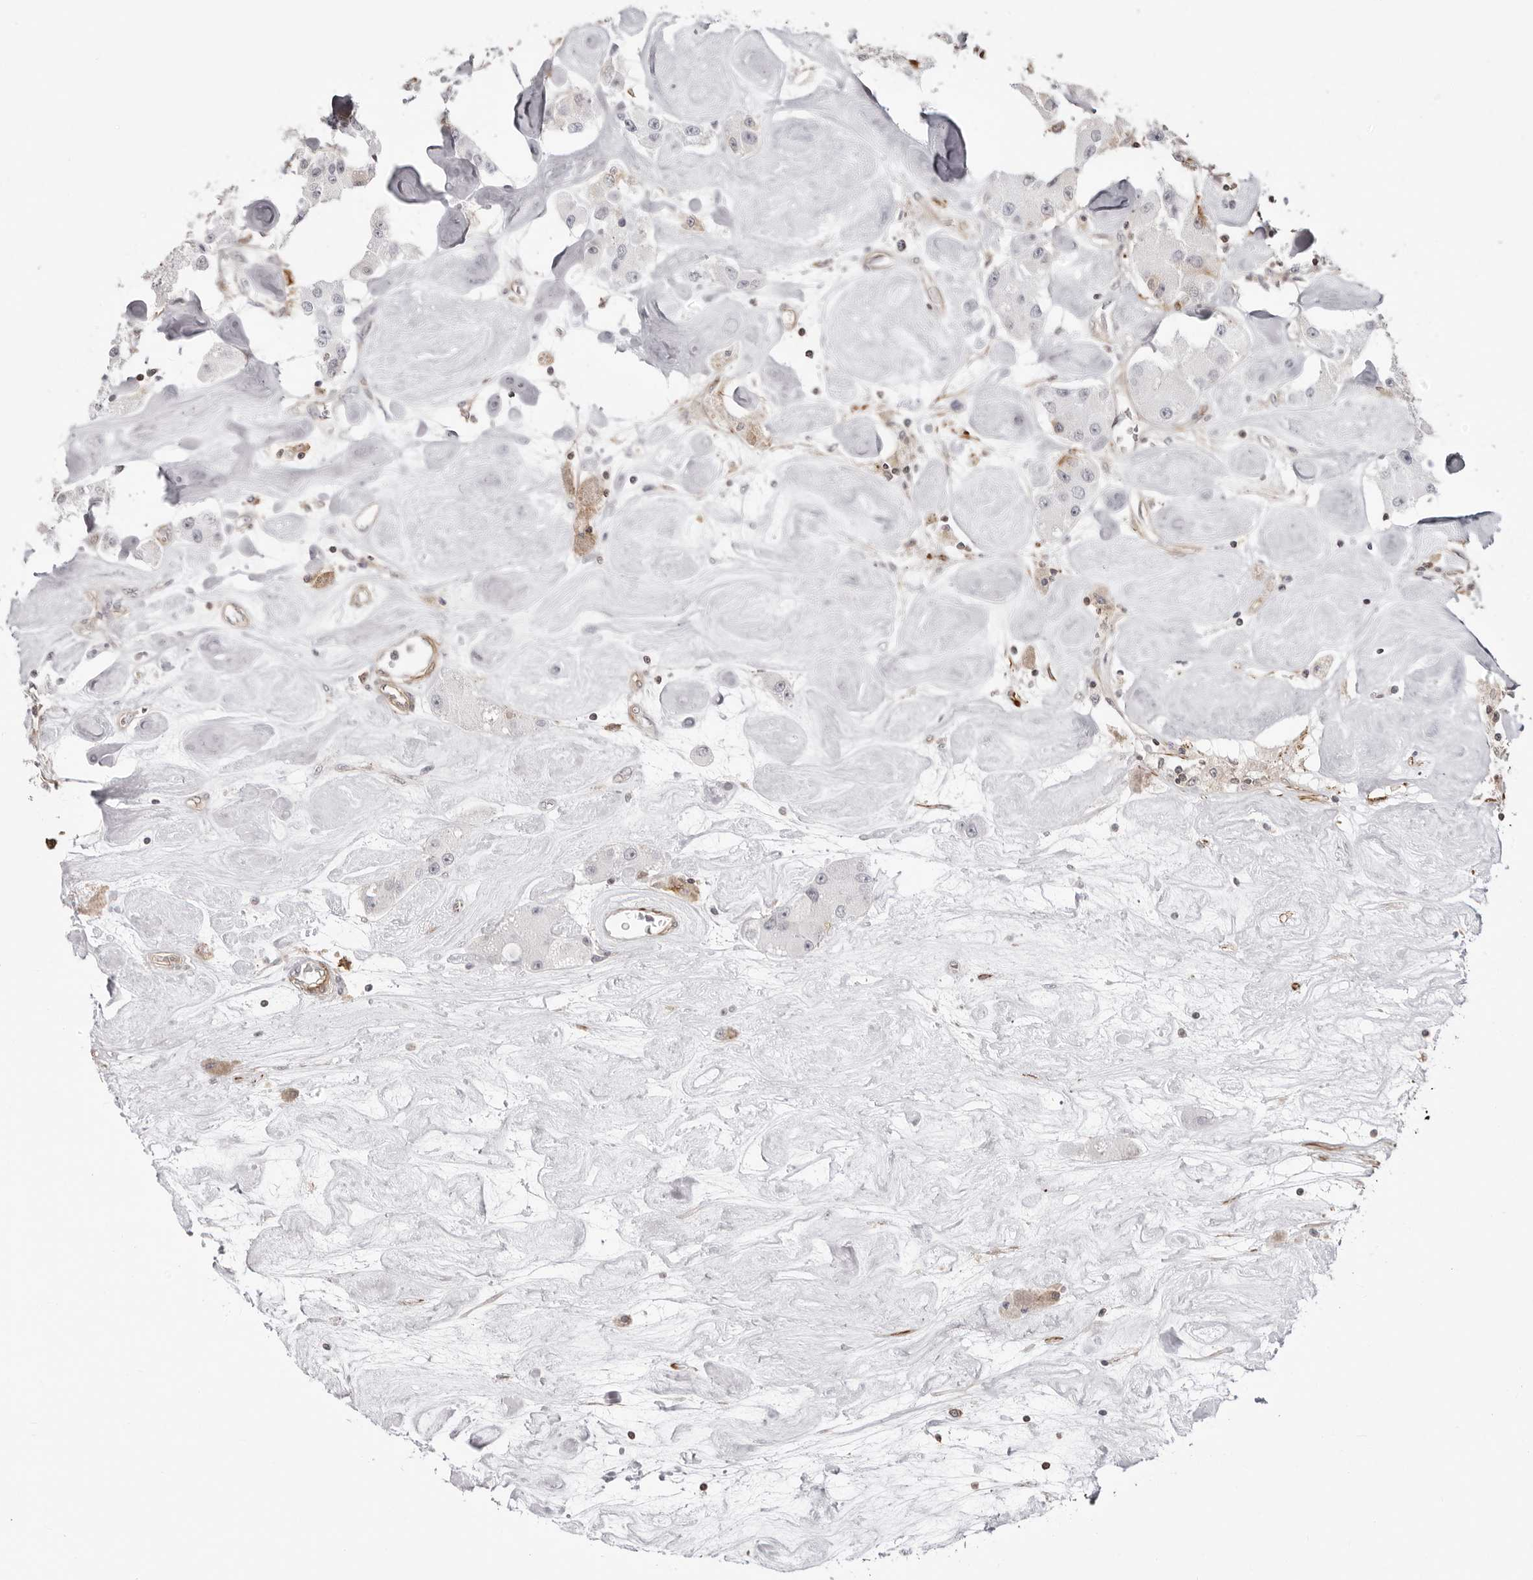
{"staining": {"intensity": "negative", "quantity": "none", "location": "none"}, "tissue": "carcinoid", "cell_type": "Tumor cells", "image_type": "cancer", "snomed": [{"axis": "morphology", "description": "Carcinoid, malignant, NOS"}, {"axis": "topography", "description": "Pancreas"}], "caption": "Immunohistochemistry (IHC) of human carcinoid displays no positivity in tumor cells. Nuclei are stained in blue.", "gene": "UNK", "patient": {"sex": "male", "age": 41}}